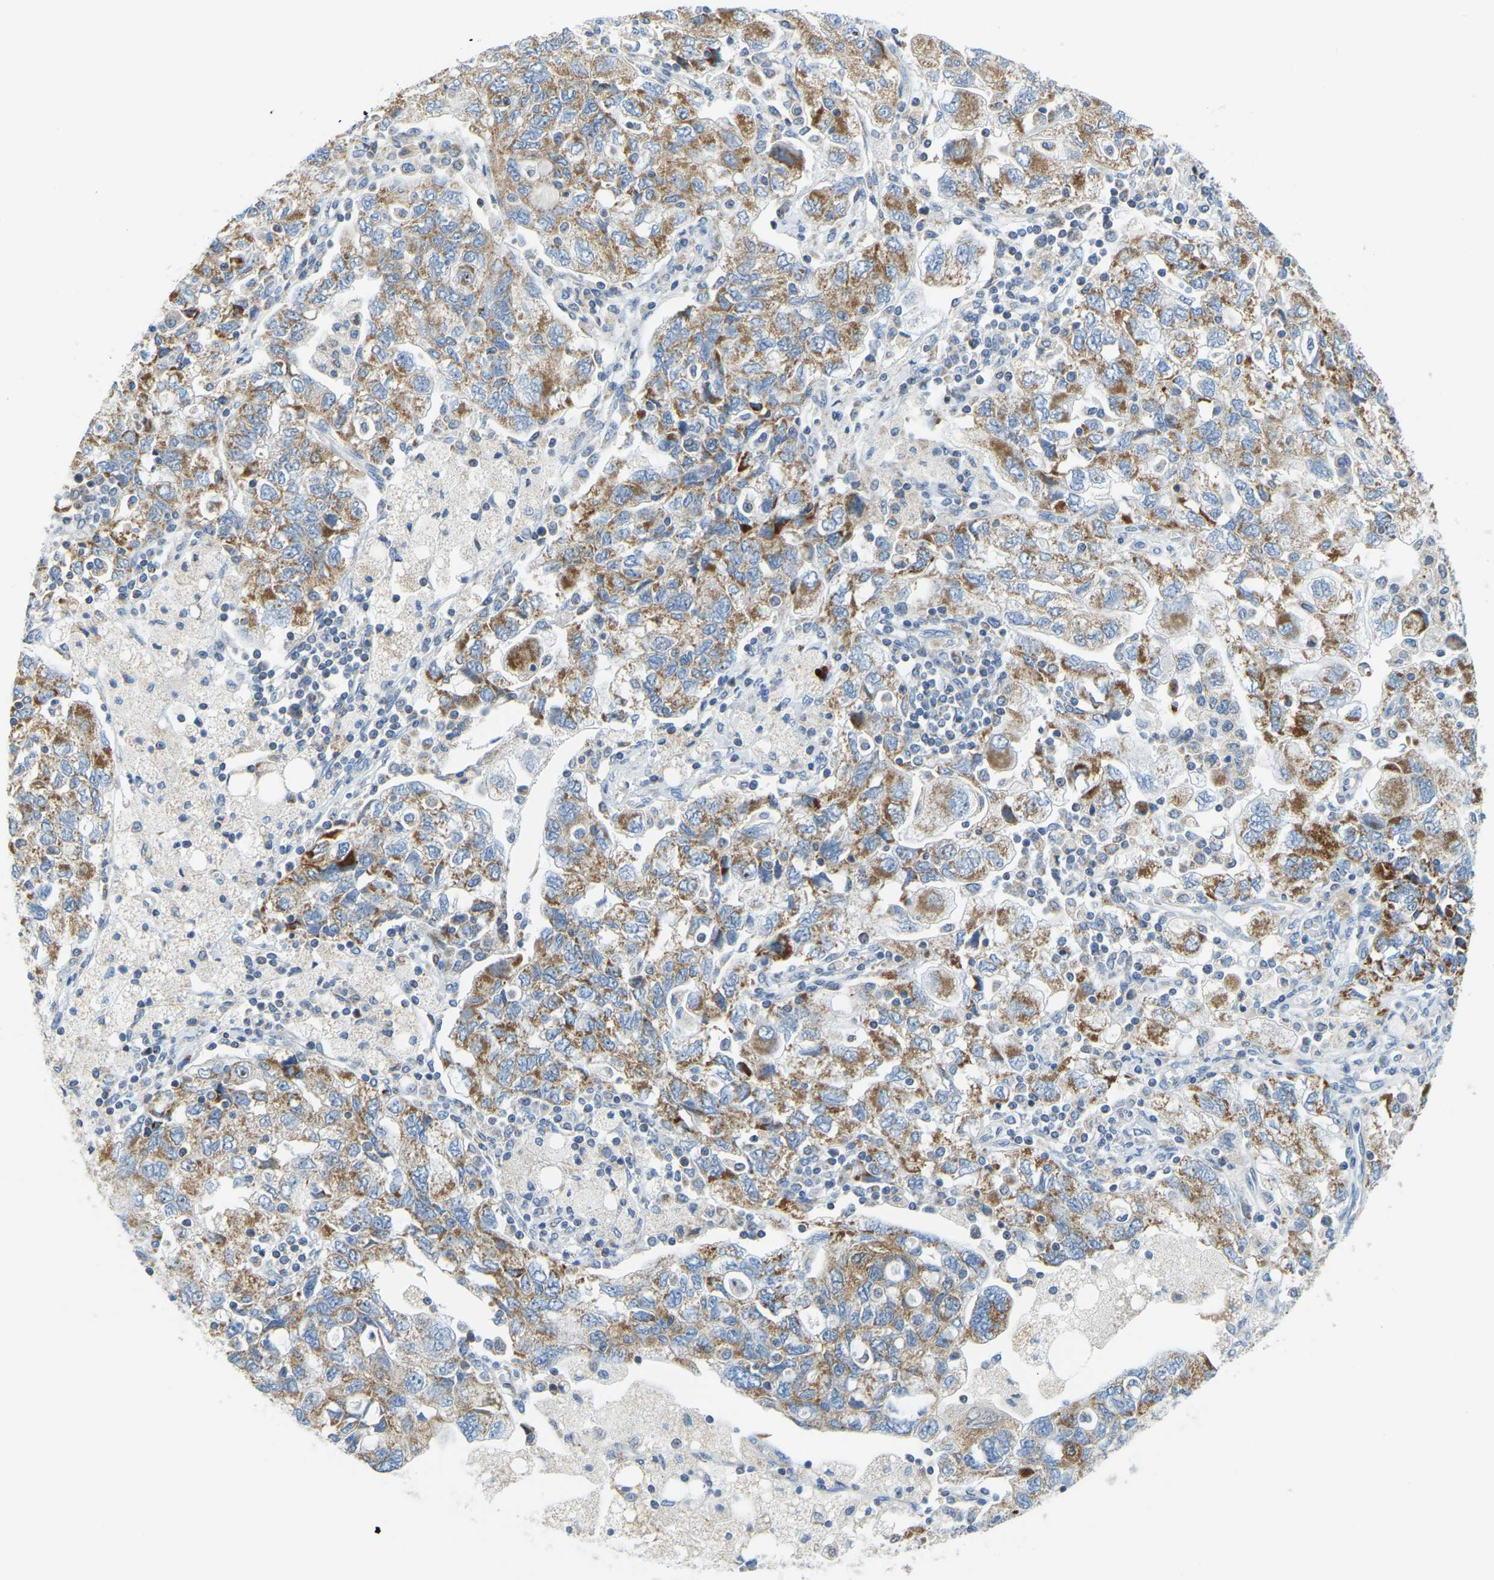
{"staining": {"intensity": "moderate", "quantity": ">75%", "location": "cytoplasmic/membranous"}, "tissue": "ovarian cancer", "cell_type": "Tumor cells", "image_type": "cancer", "snomed": [{"axis": "morphology", "description": "Carcinoma, NOS"}, {"axis": "morphology", "description": "Cystadenocarcinoma, serous, NOS"}, {"axis": "topography", "description": "Ovary"}], "caption": "Ovarian serous cystadenocarcinoma stained for a protein (brown) reveals moderate cytoplasmic/membranous positive expression in about >75% of tumor cells.", "gene": "GDA", "patient": {"sex": "female", "age": 69}}